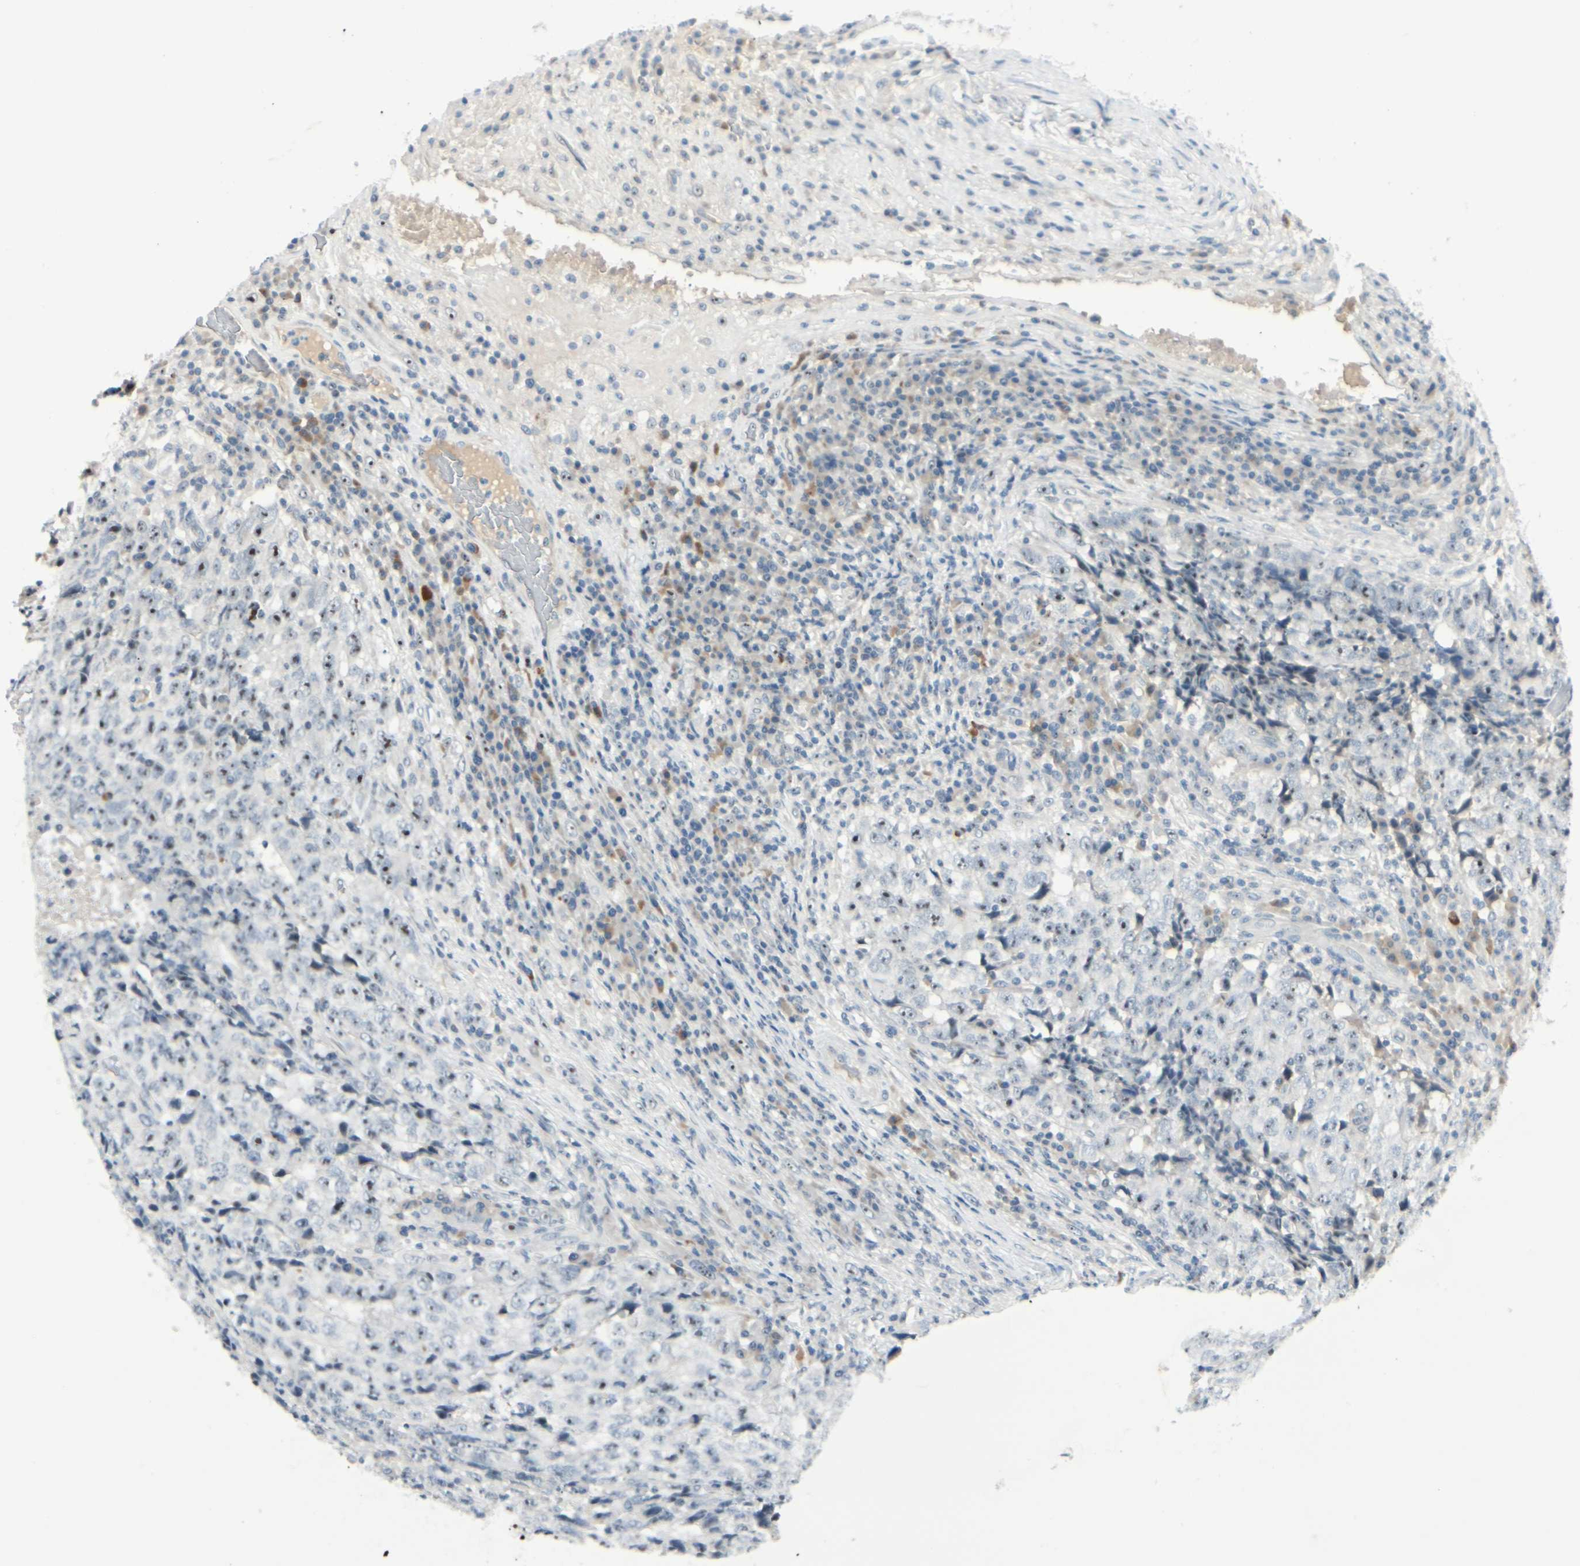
{"staining": {"intensity": "moderate", "quantity": "25%-75%", "location": "nuclear"}, "tissue": "testis cancer", "cell_type": "Tumor cells", "image_type": "cancer", "snomed": [{"axis": "morphology", "description": "Necrosis, NOS"}, {"axis": "morphology", "description": "Carcinoma, Embryonal, NOS"}, {"axis": "topography", "description": "Testis"}], "caption": "Immunohistochemical staining of human testis embryonal carcinoma displays moderate nuclear protein positivity in approximately 25%-75% of tumor cells.", "gene": "ZSCAN1", "patient": {"sex": "male", "age": 19}}